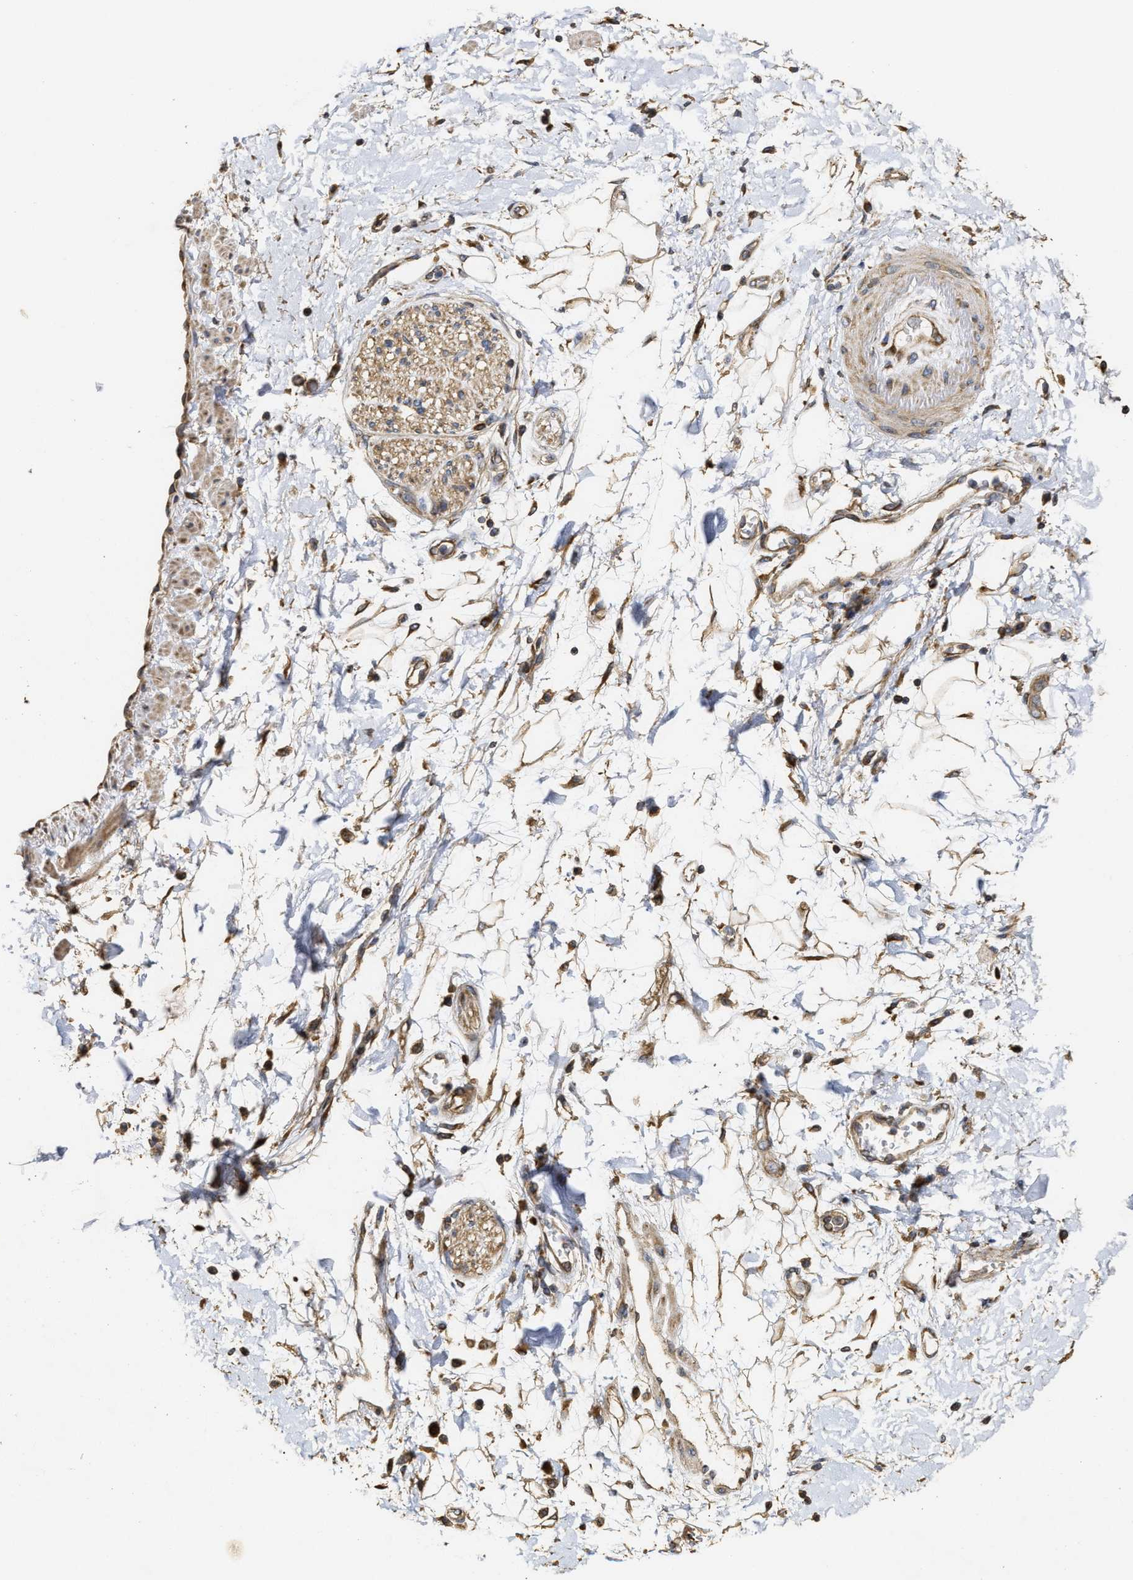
{"staining": {"intensity": "moderate", "quantity": ">75%", "location": "cytoplasmic/membranous"}, "tissue": "adipose tissue", "cell_type": "Adipocytes", "image_type": "normal", "snomed": [{"axis": "morphology", "description": "Normal tissue, NOS"}, {"axis": "morphology", "description": "Adenocarcinoma, NOS"}, {"axis": "topography", "description": "Duodenum"}, {"axis": "topography", "description": "Peripheral nerve tissue"}], "caption": "Adipocytes demonstrate moderate cytoplasmic/membranous positivity in approximately >75% of cells in normal adipose tissue. The protein is shown in brown color, while the nuclei are stained blue.", "gene": "NAV1", "patient": {"sex": "female", "age": 60}}